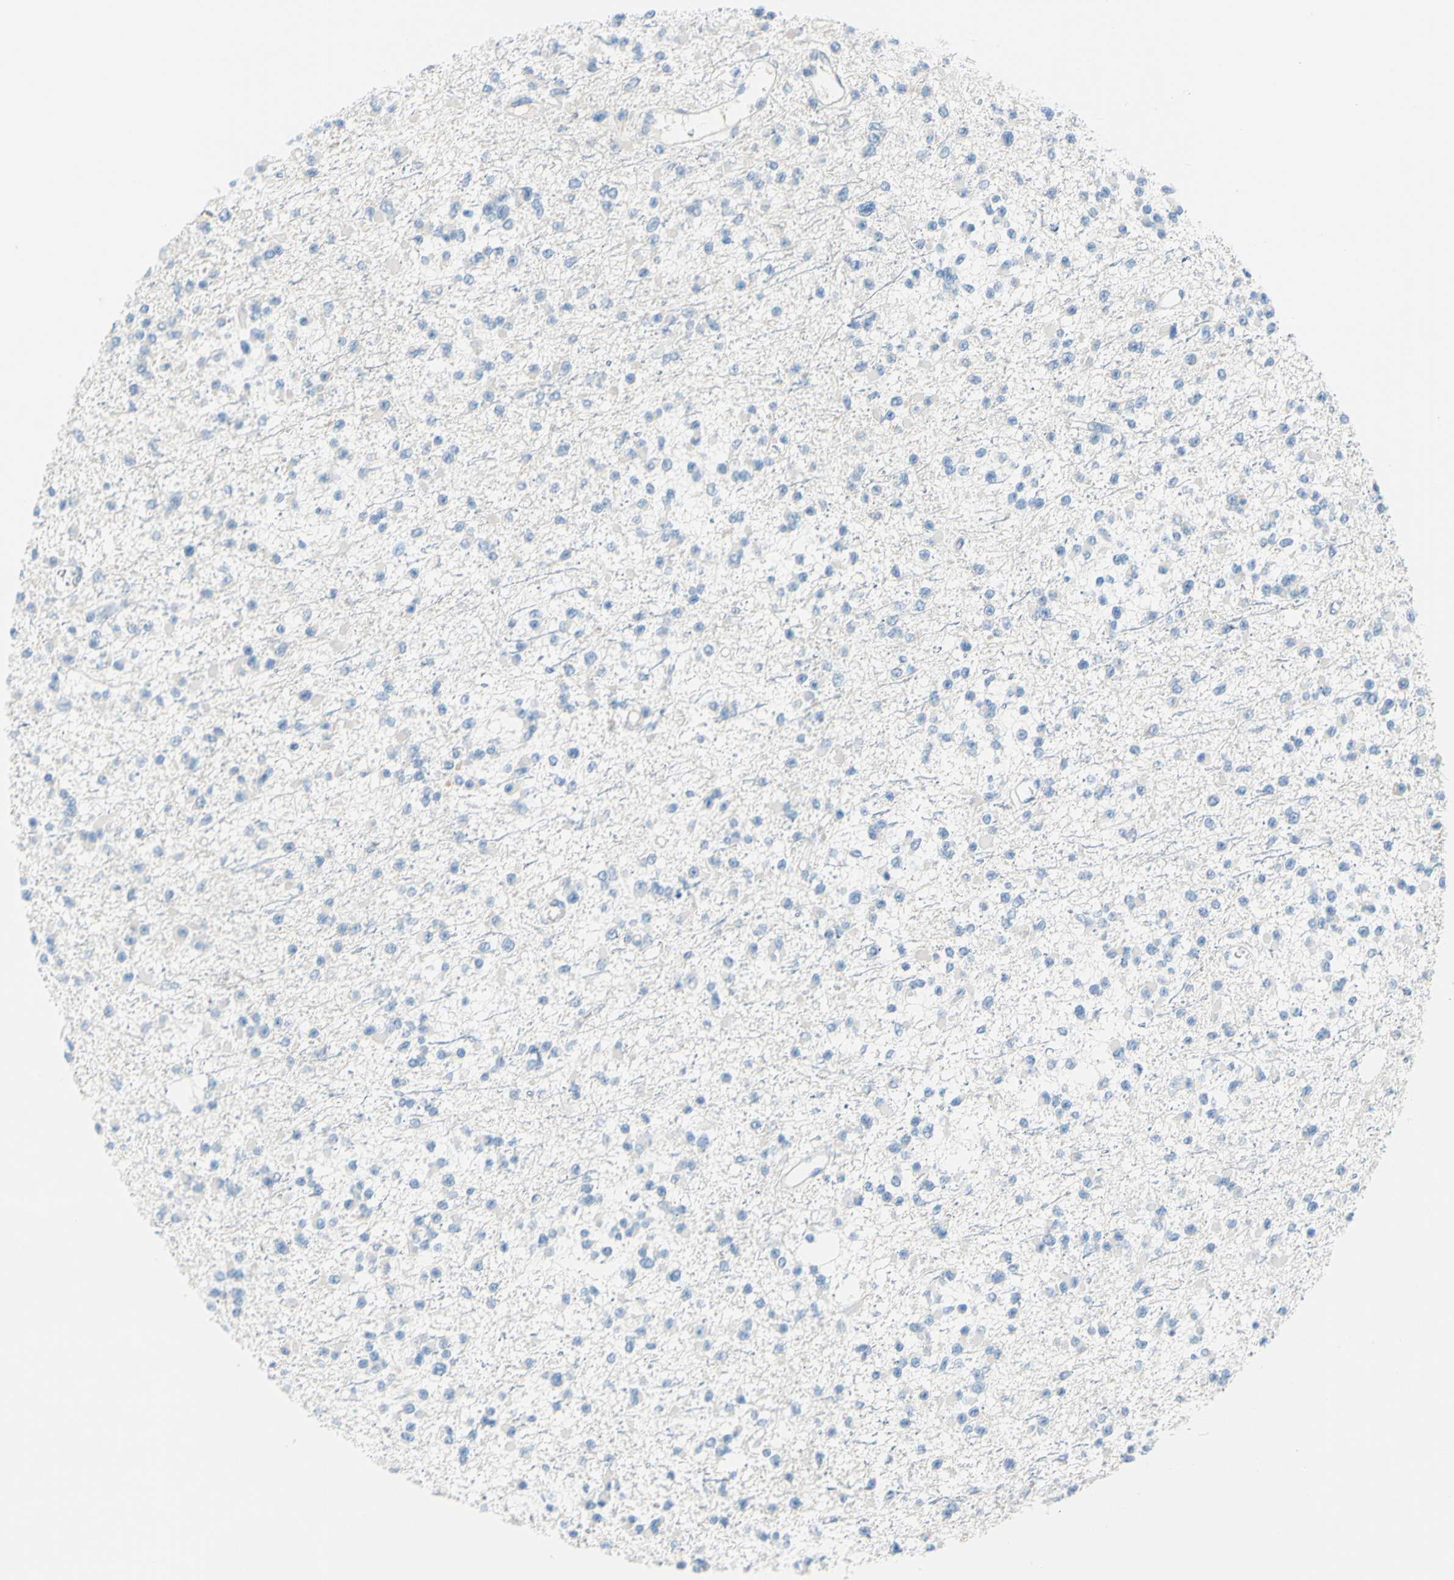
{"staining": {"intensity": "negative", "quantity": "none", "location": "none"}, "tissue": "glioma", "cell_type": "Tumor cells", "image_type": "cancer", "snomed": [{"axis": "morphology", "description": "Glioma, malignant, Low grade"}, {"axis": "topography", "description": "Brain"}], "caption": "Malignant glioma (low-grade) was stained to show a protein in brown. There is no significant staining in tumor cells.", "gene": "DCT", "patient": {"sex": "female", "age": 22}}